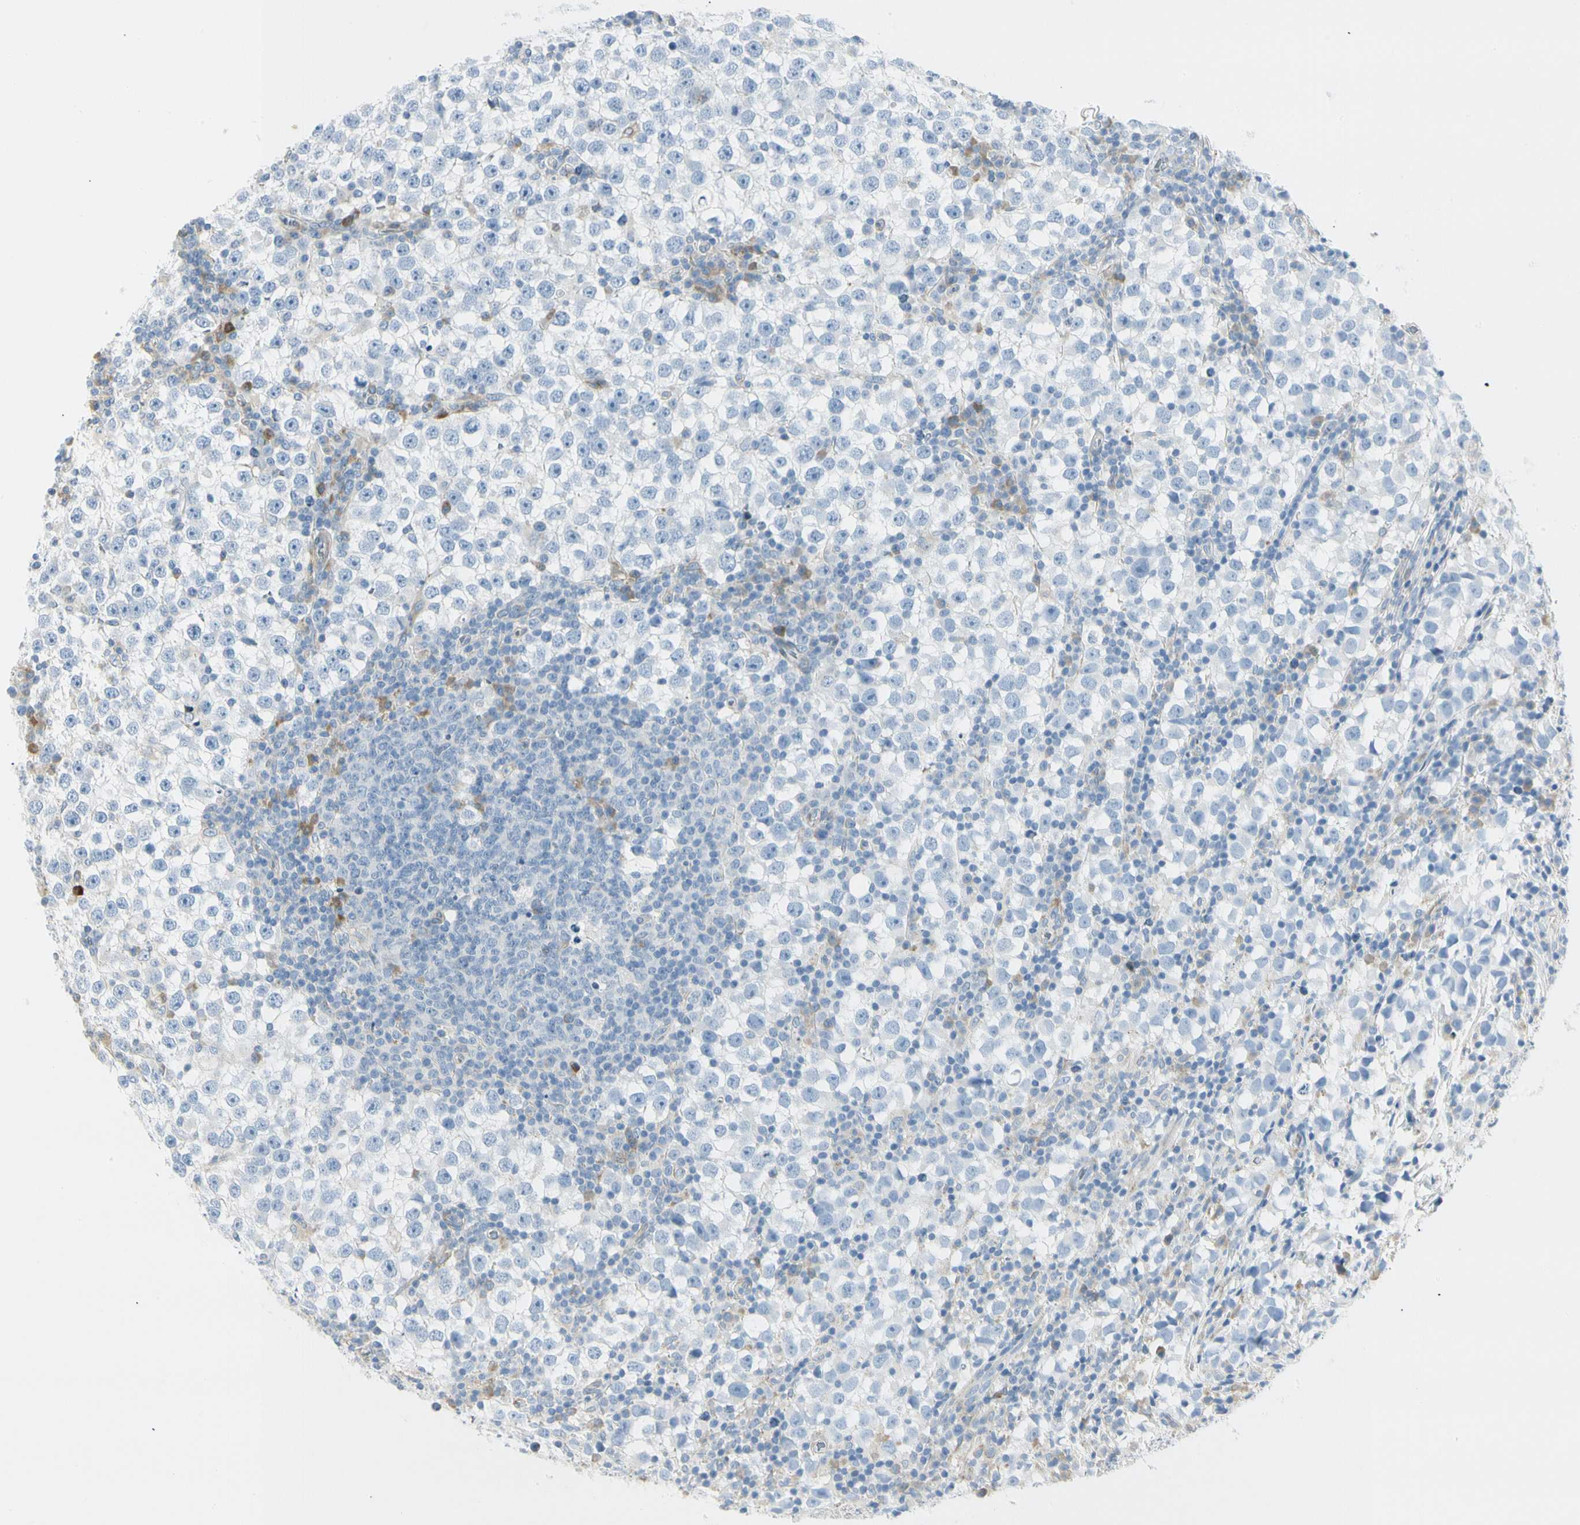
{"staining": {"intensity": "negative", "quantity": "none", "location": "none"}, "tissue": "testis cancer", "cell_type": "Tumor cells", "image_type": "cancer", "snomed": [{"axis": "morphology", "description": "Seminoma, NOS"}, {"axis": "topography", "description": "Testis"}], "caption": "Tumor cells are negative for protein expression in human testis seminoma.", "gene": "TNFSF11", "patient": {"sex": "male", "age": 65}}